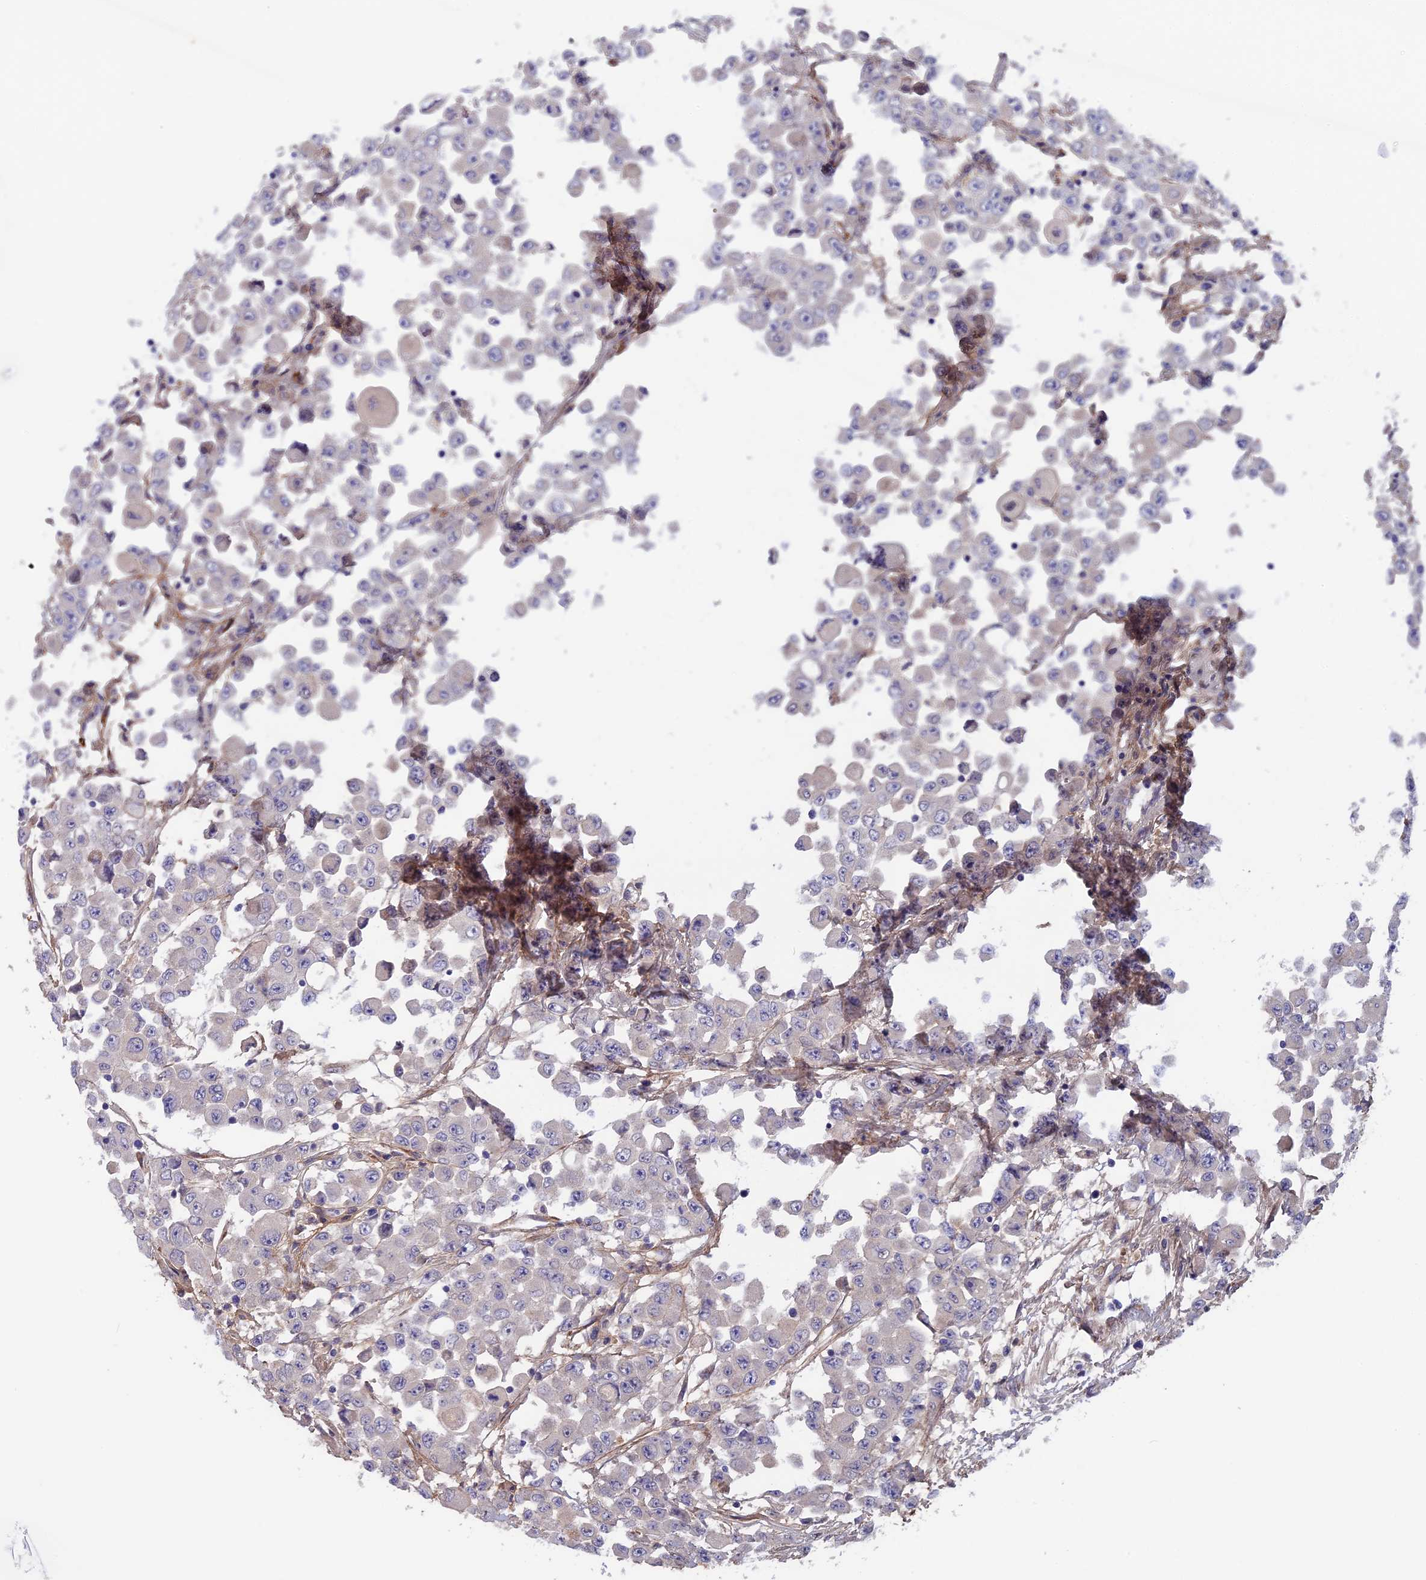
{"staining": {"intensity": "negative", "quantity": "none", "location": "none"}, "tissue": "colorectal cancer", "cell_type": "Tumor cells", "image_type": "cancer", "snomed": [{"axis": "morphology", "description": "Adenocarcinoma, NOS"}, {"axis": "topography", "description": "Colon"}], "caption": "This is a micrograph of immunohistochemistry (IHC) staining of colorectal adenocarcinoma, which shows no expression in tumor cells.", "gene": "COL4A3", "patient": {"sex": "male", "age": 51}}